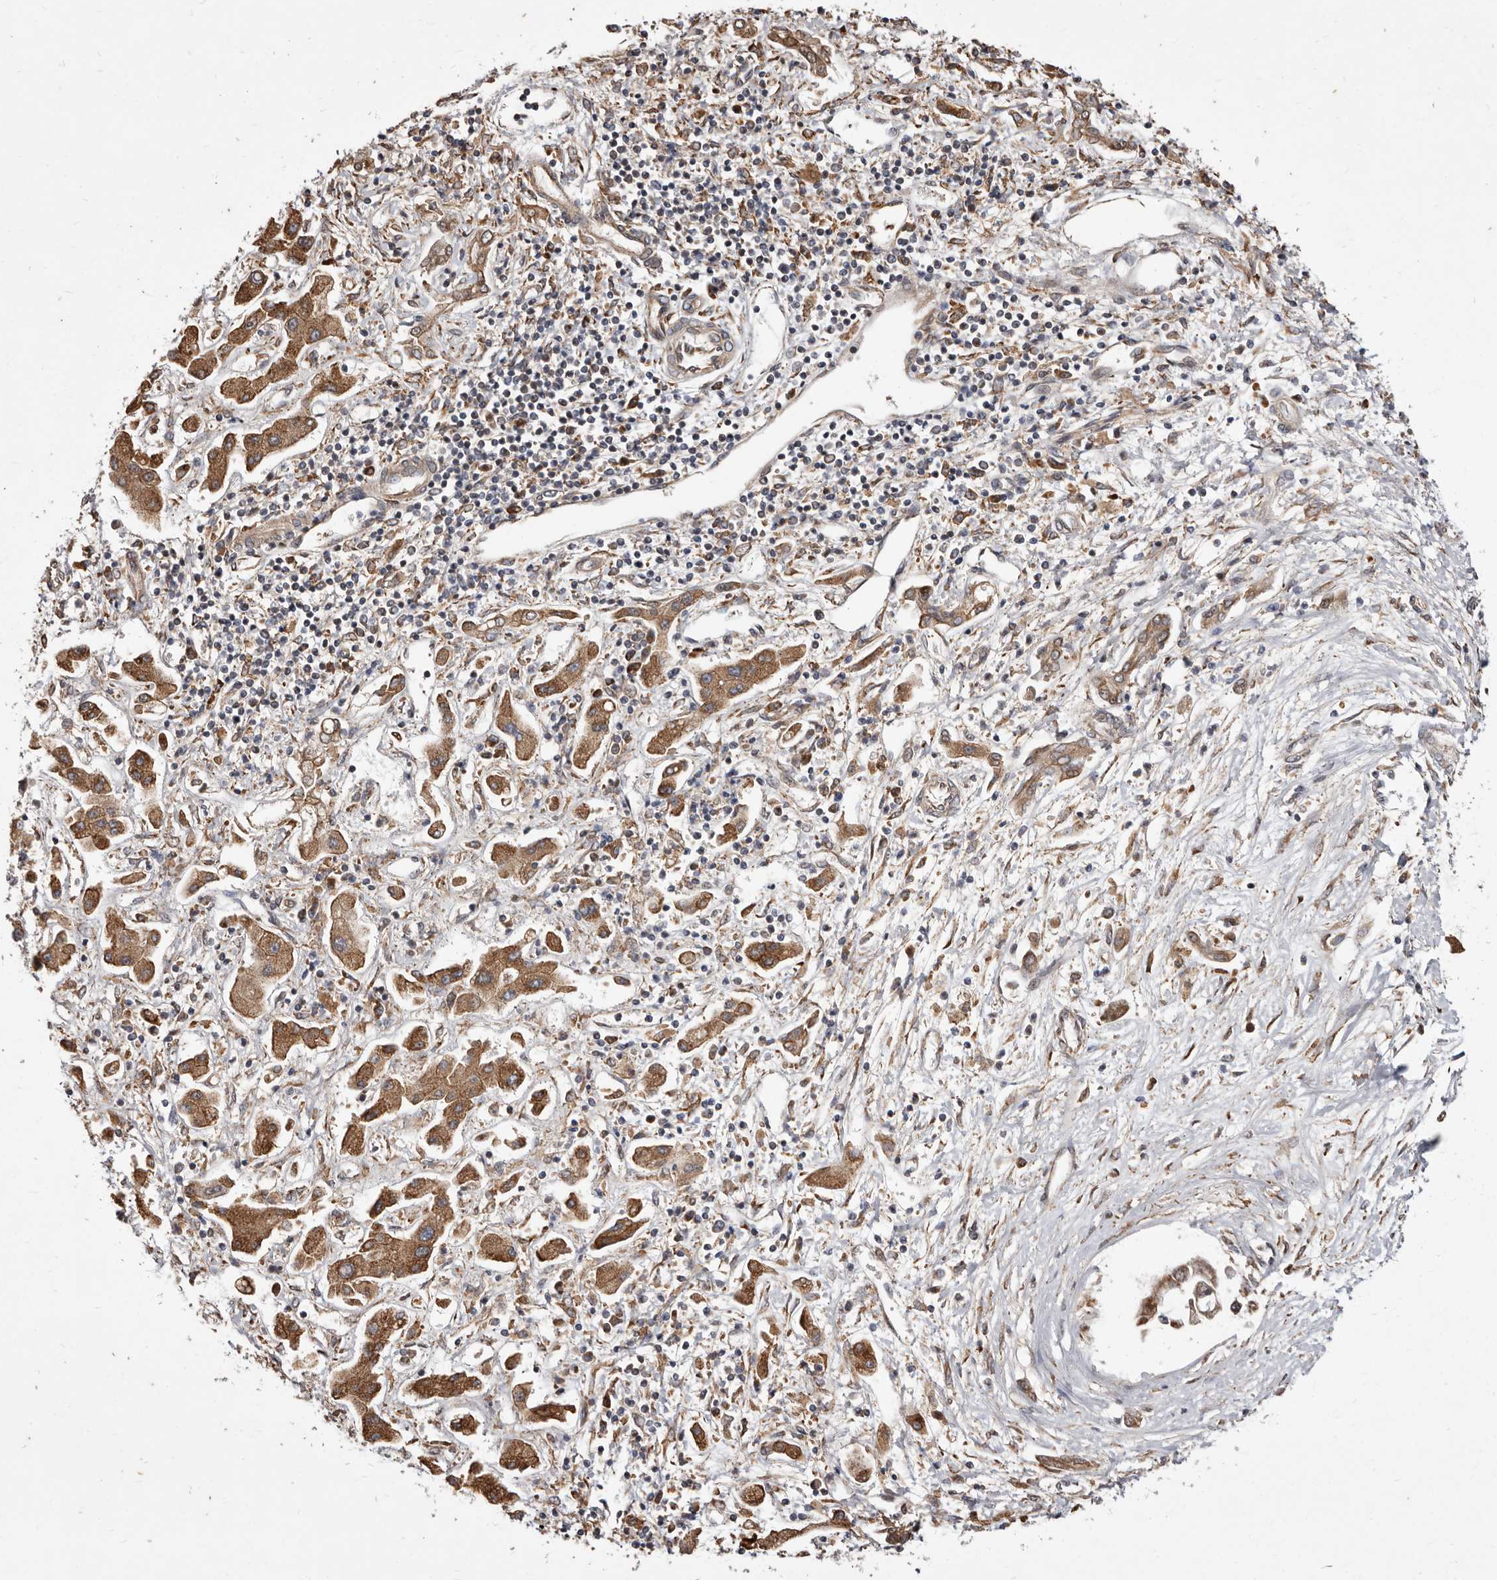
{"staining": {"intensity": "moderate", "quantity": ">75%", "location": "cytoplasmic/membranous"}, "tissue": "liver cancer", "cell_type": "Tumor cells", "image_type": "cancer", "snomed": [{"axis": "morphology", "description": "Cholangiocarcinoma"}, {"axis": "topography", "description": "Liver"}], "caption": "DAB immunohistochemical staining of human cholangiocarcinoma (liver) exhibits moderate cytoplasmic/membranous protein expression in approximately >75% of tumor cells.", "gene": "RRM2B", "patient": {"sex": "male", "age": 50}}